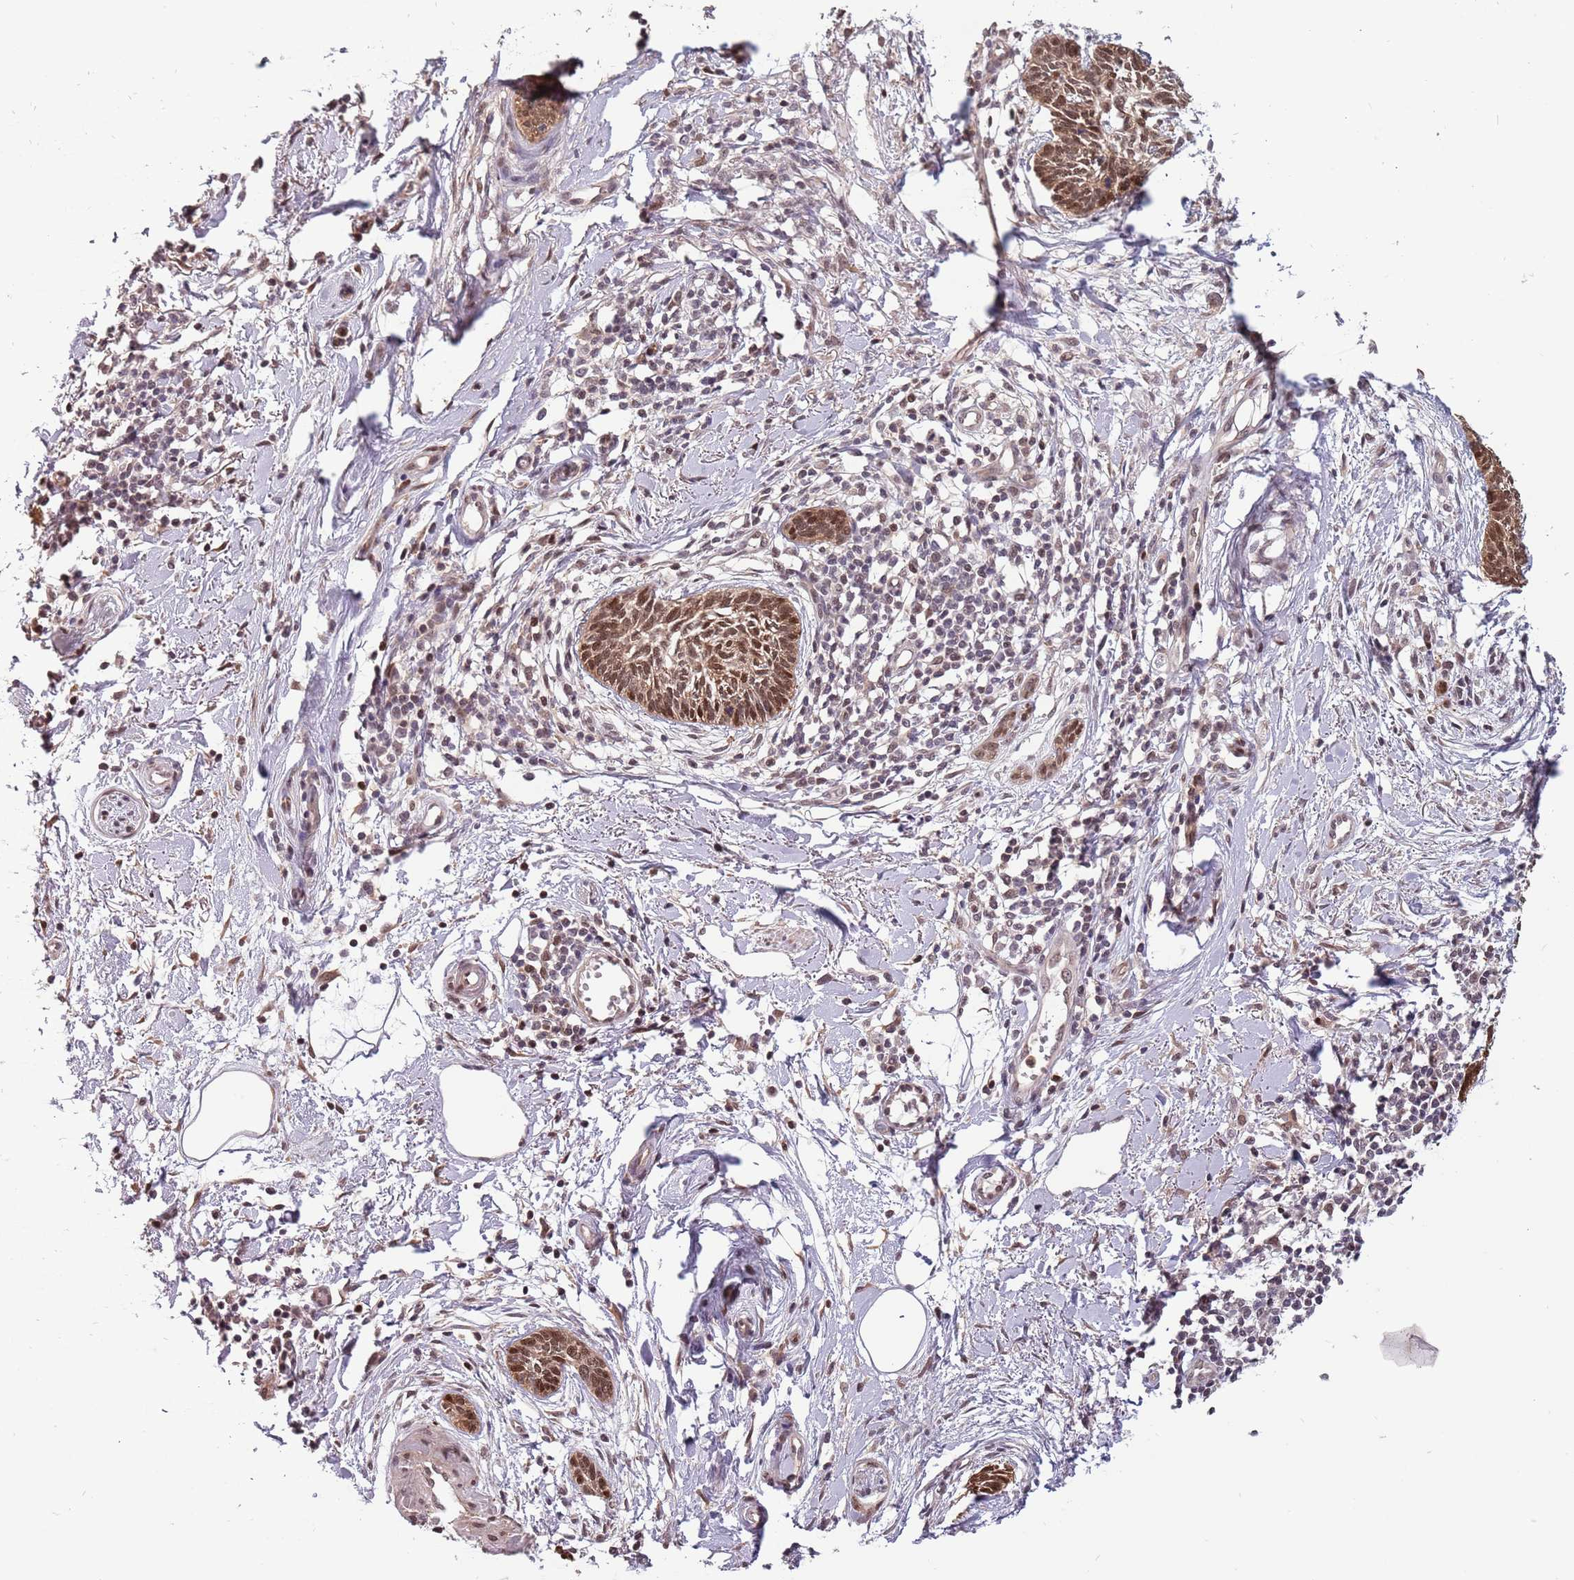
{"staining": {"intensity": "moderate", "quantity": ">75%", "location": "nuclear"}, "tissue": "skin cancer", "cell_type": "Tumor cells", "image_type": "cancer", "snomed": [{"axis": "morphology", "description": "Basal cell carcinoma"}, {"axis": "topography", "description": "Skin"}], "caption": "Immunohistochemical staining of human skin cancer exhibits moderate nuclear protein staining in approximately >75% of tumor cells.", "gene": "ZBTB5", "patient": {"sex": "female", "age": 81}}